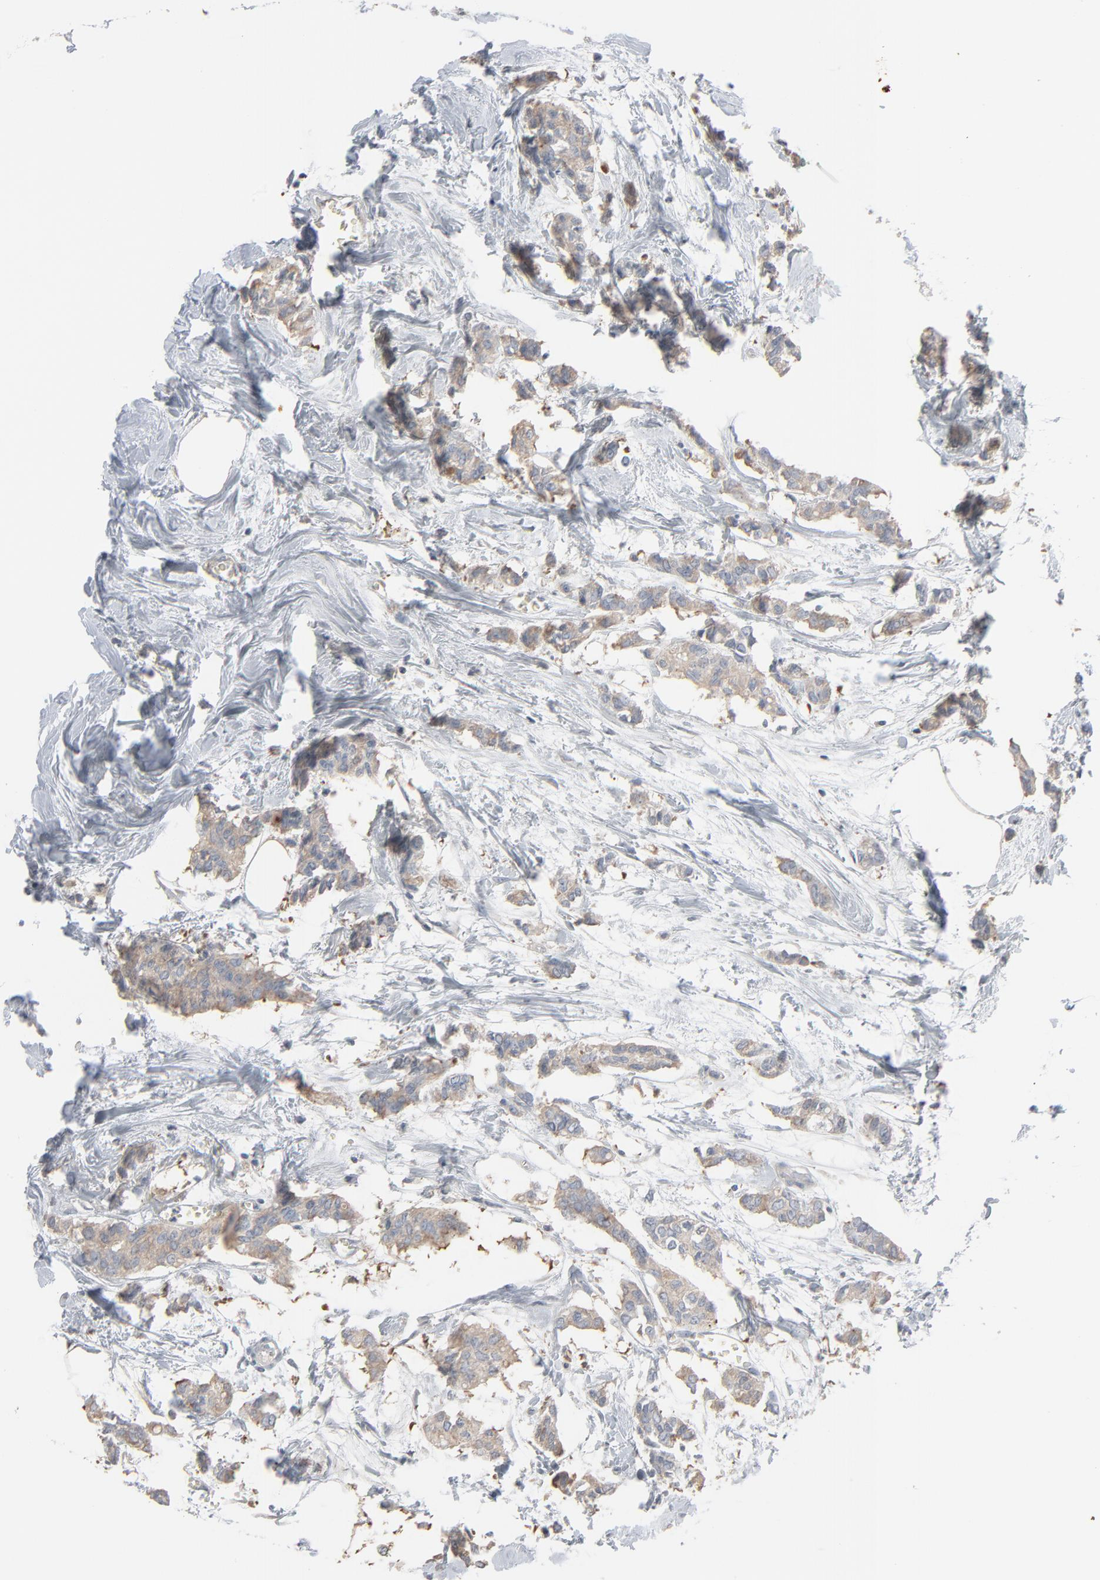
{"staining": {"intensity": "weak", "quantity": ">75%", "location": "cytoplasmic/membranous"}, "tissue": "breast cancer", "cell_type": "Tumor cells", "image_type": "cancer", "snomed": [{"axis": "morphology", "description": "Duct carcinoma"}, {"axis": "topography", "description": "Breast"}], "caption": "A brown stain shows weak cytoplasmic/membranous positivity of a protein in human infiltrating ductal carcinoma (breast) tumor cells. Using DAB (brown) and hematoxylin (blue) stains, captured at high magnification using brightfield microscopy.", "gene": "CCT5", "patient": {"sex": "female", "age": 84}}